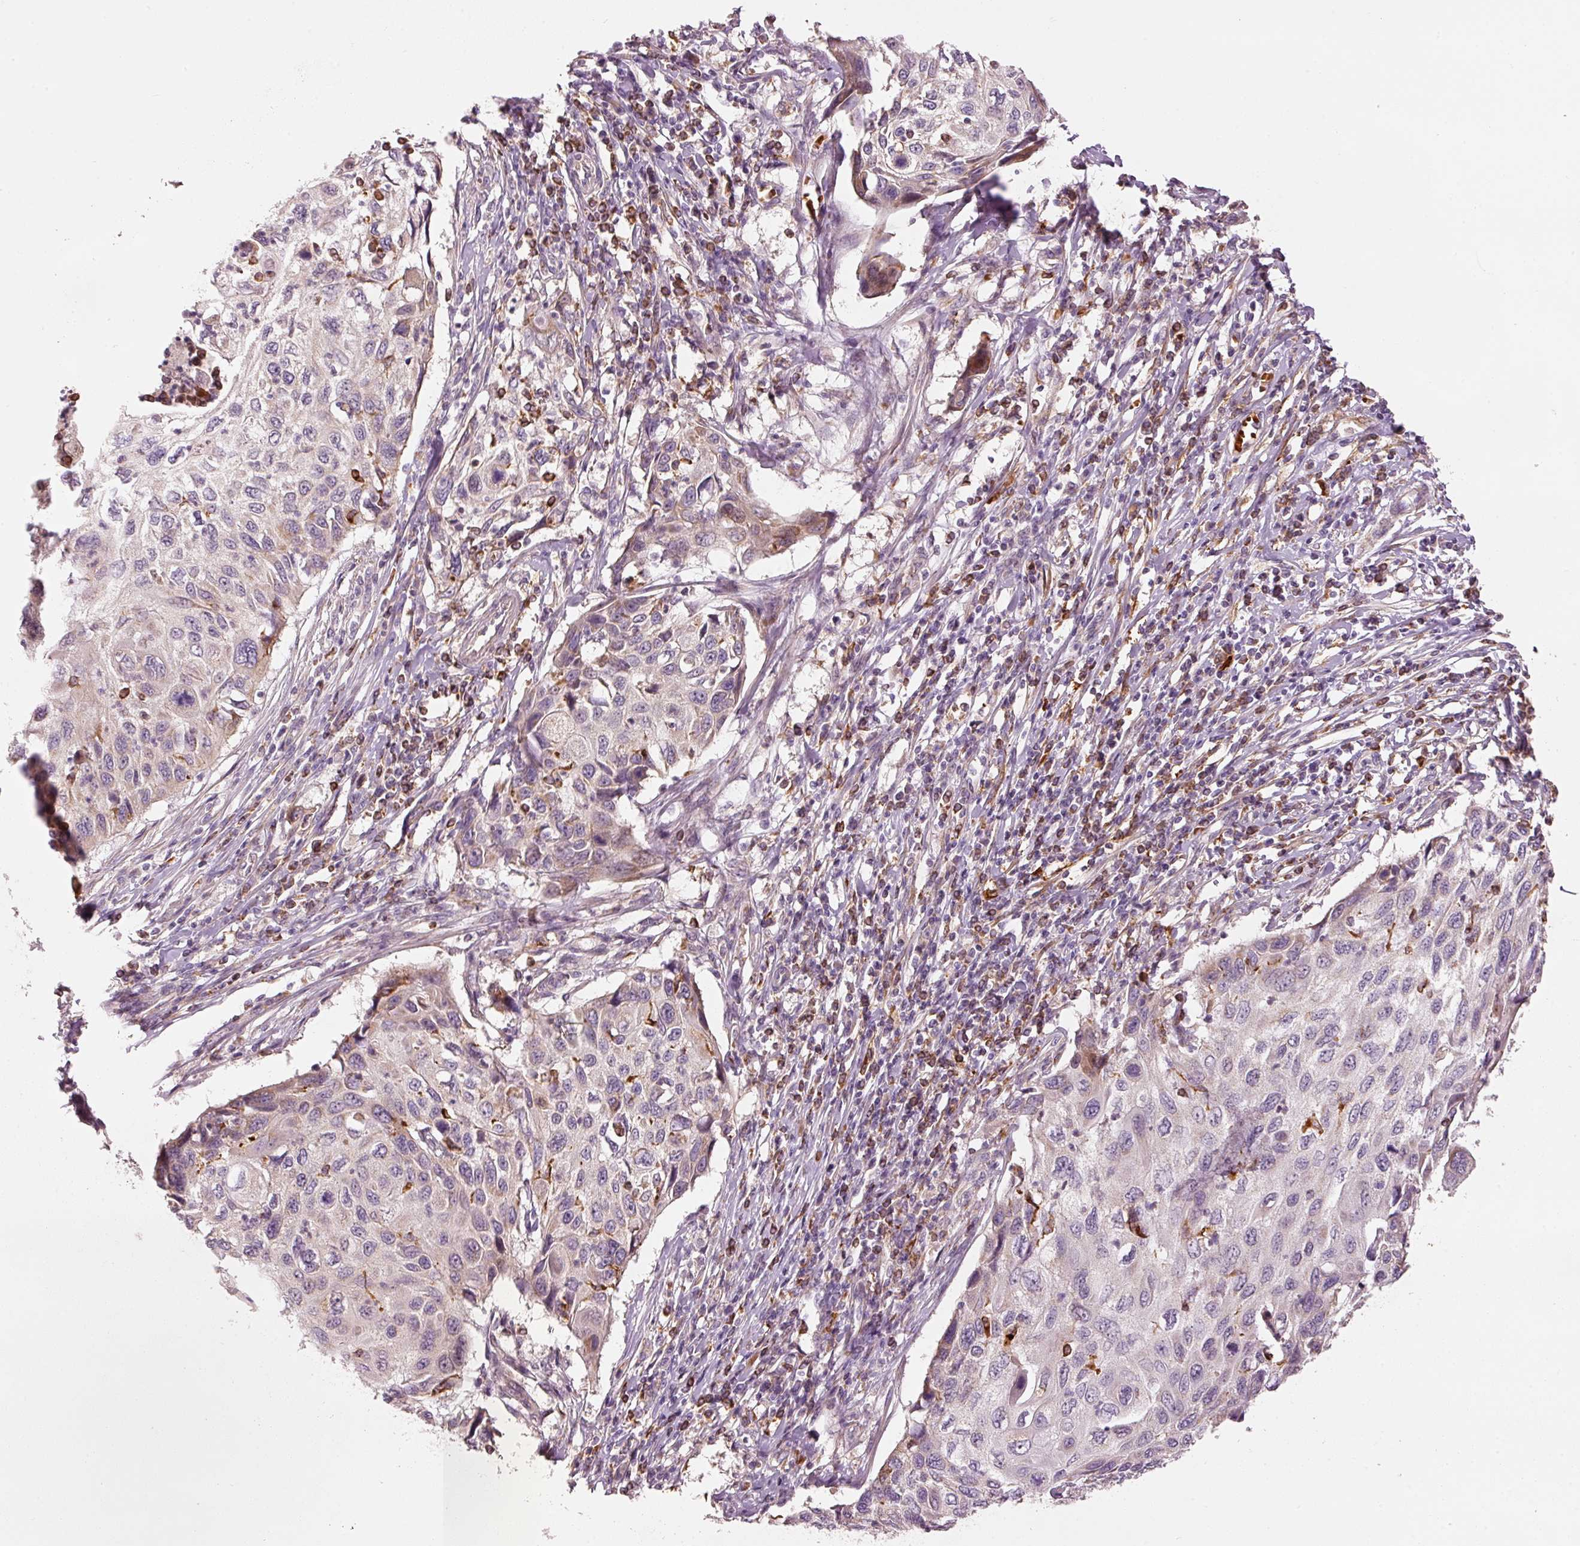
{"staining": {"intensity": "negative", "quantity": "none", "location": "none"}, "tissue": "cervical cancer", "cell_type": "Tumor cells", "image_type": "cancer", "snomed": [{"axis": "morphology", "description": "Squamous cell carcinoma, NOS"}, {"axis": "topography", "description": "Cervix"}], "caption": "A high-resolution image shows IHC staining of squamous cell carcinoma (cervical), which demonstrates no significant expression in tumor cells. Nuclei are stained in blue.", "gene": "KLHL21", "patient": {"sex": "female", "age": 70}}